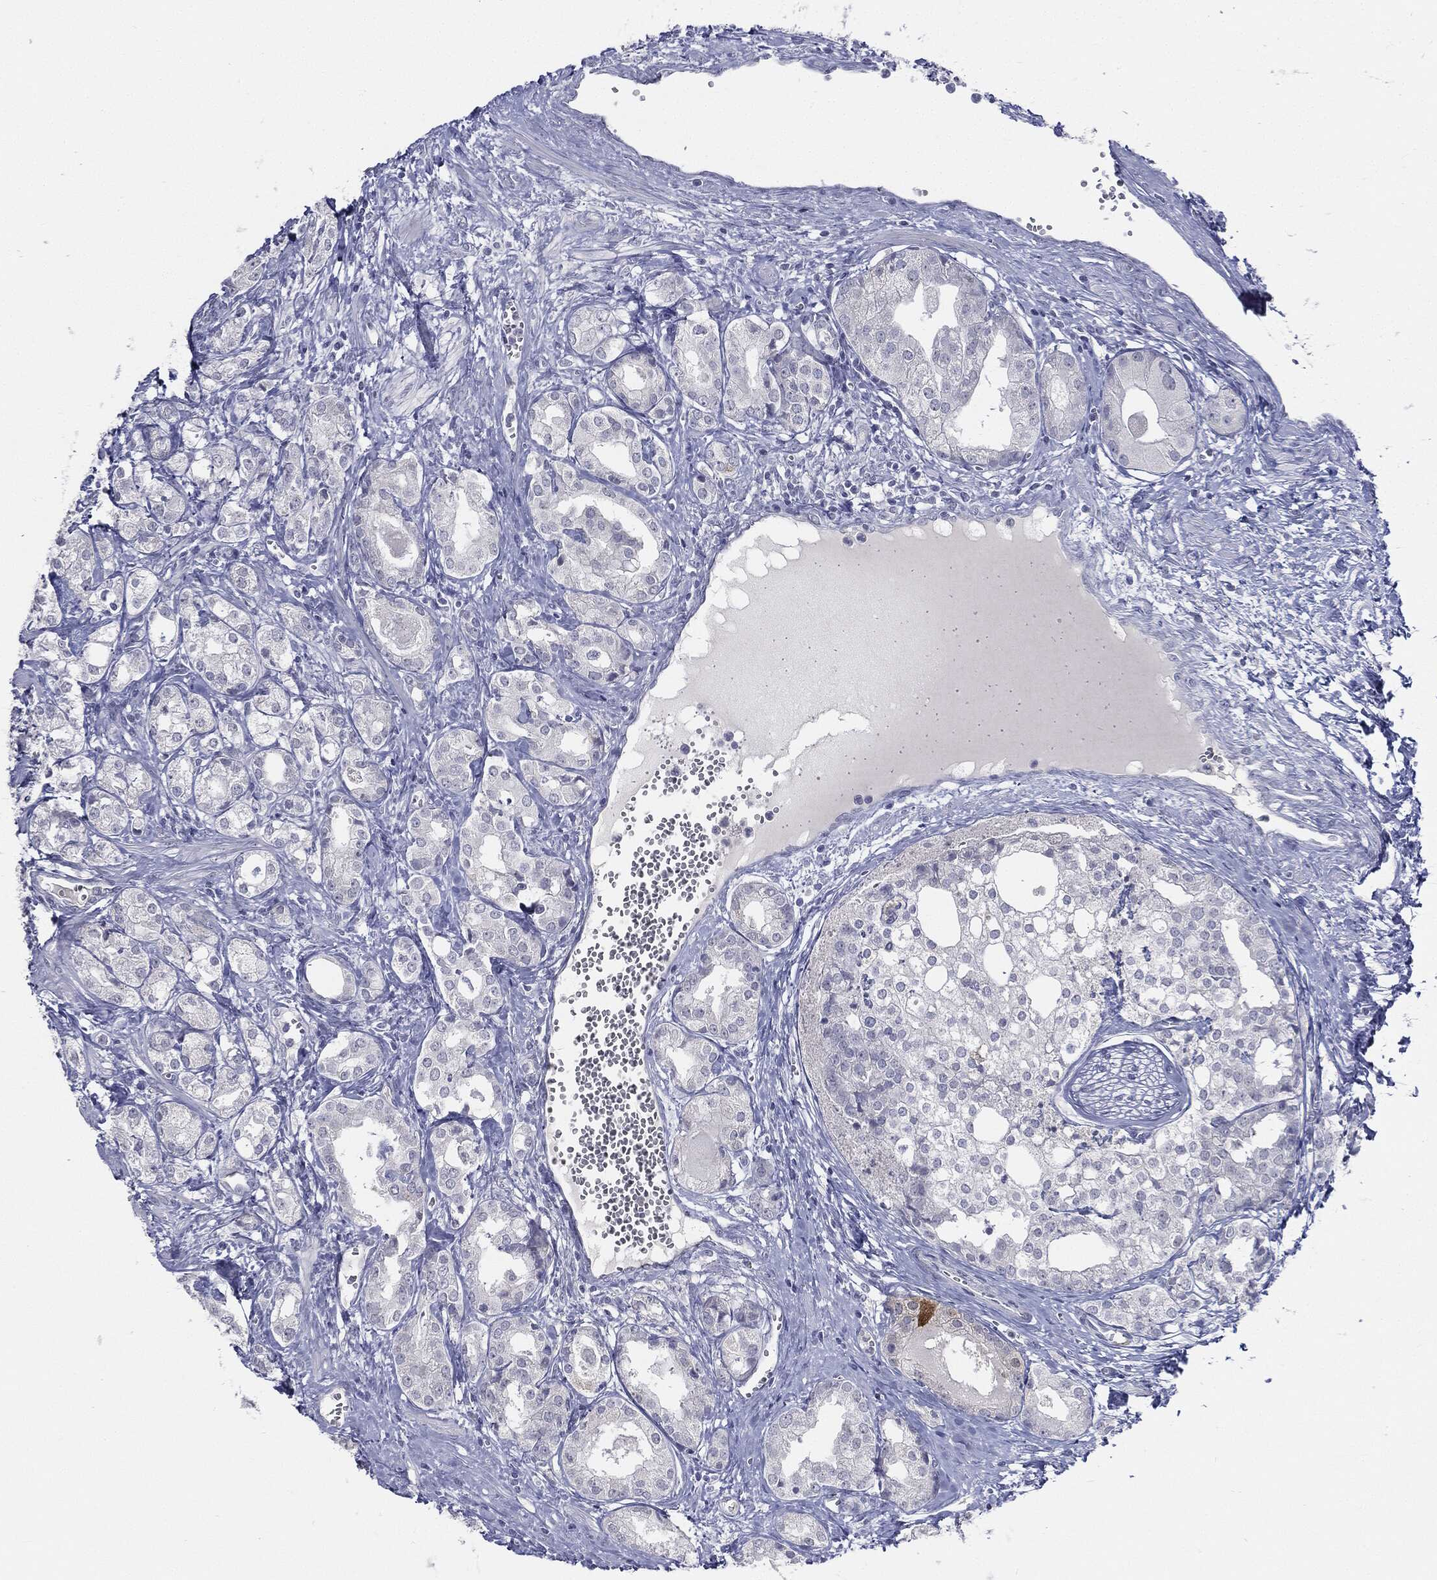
{"staining": {"intensity": "negative", "quantity": "none", "location": "none"}, "tissue": "prostate cancer", "cell_type": "Tumor cells", "image_type": "cancer", "snomed": [{"axis": "morphology", "description": "Adenocarcinoma, NOS"}, {"axis": "topography", "description": "Prostate and seminal vesicle, NOS"}, {"axis": "topography", "description": "Prostate"}], "caption": "Prostate adenocarcinoma stained for a protein using IHC demonstrates no expression tumor cells.", "gene": "CGB1", "patient": {"sex": "male", "age": 62}}